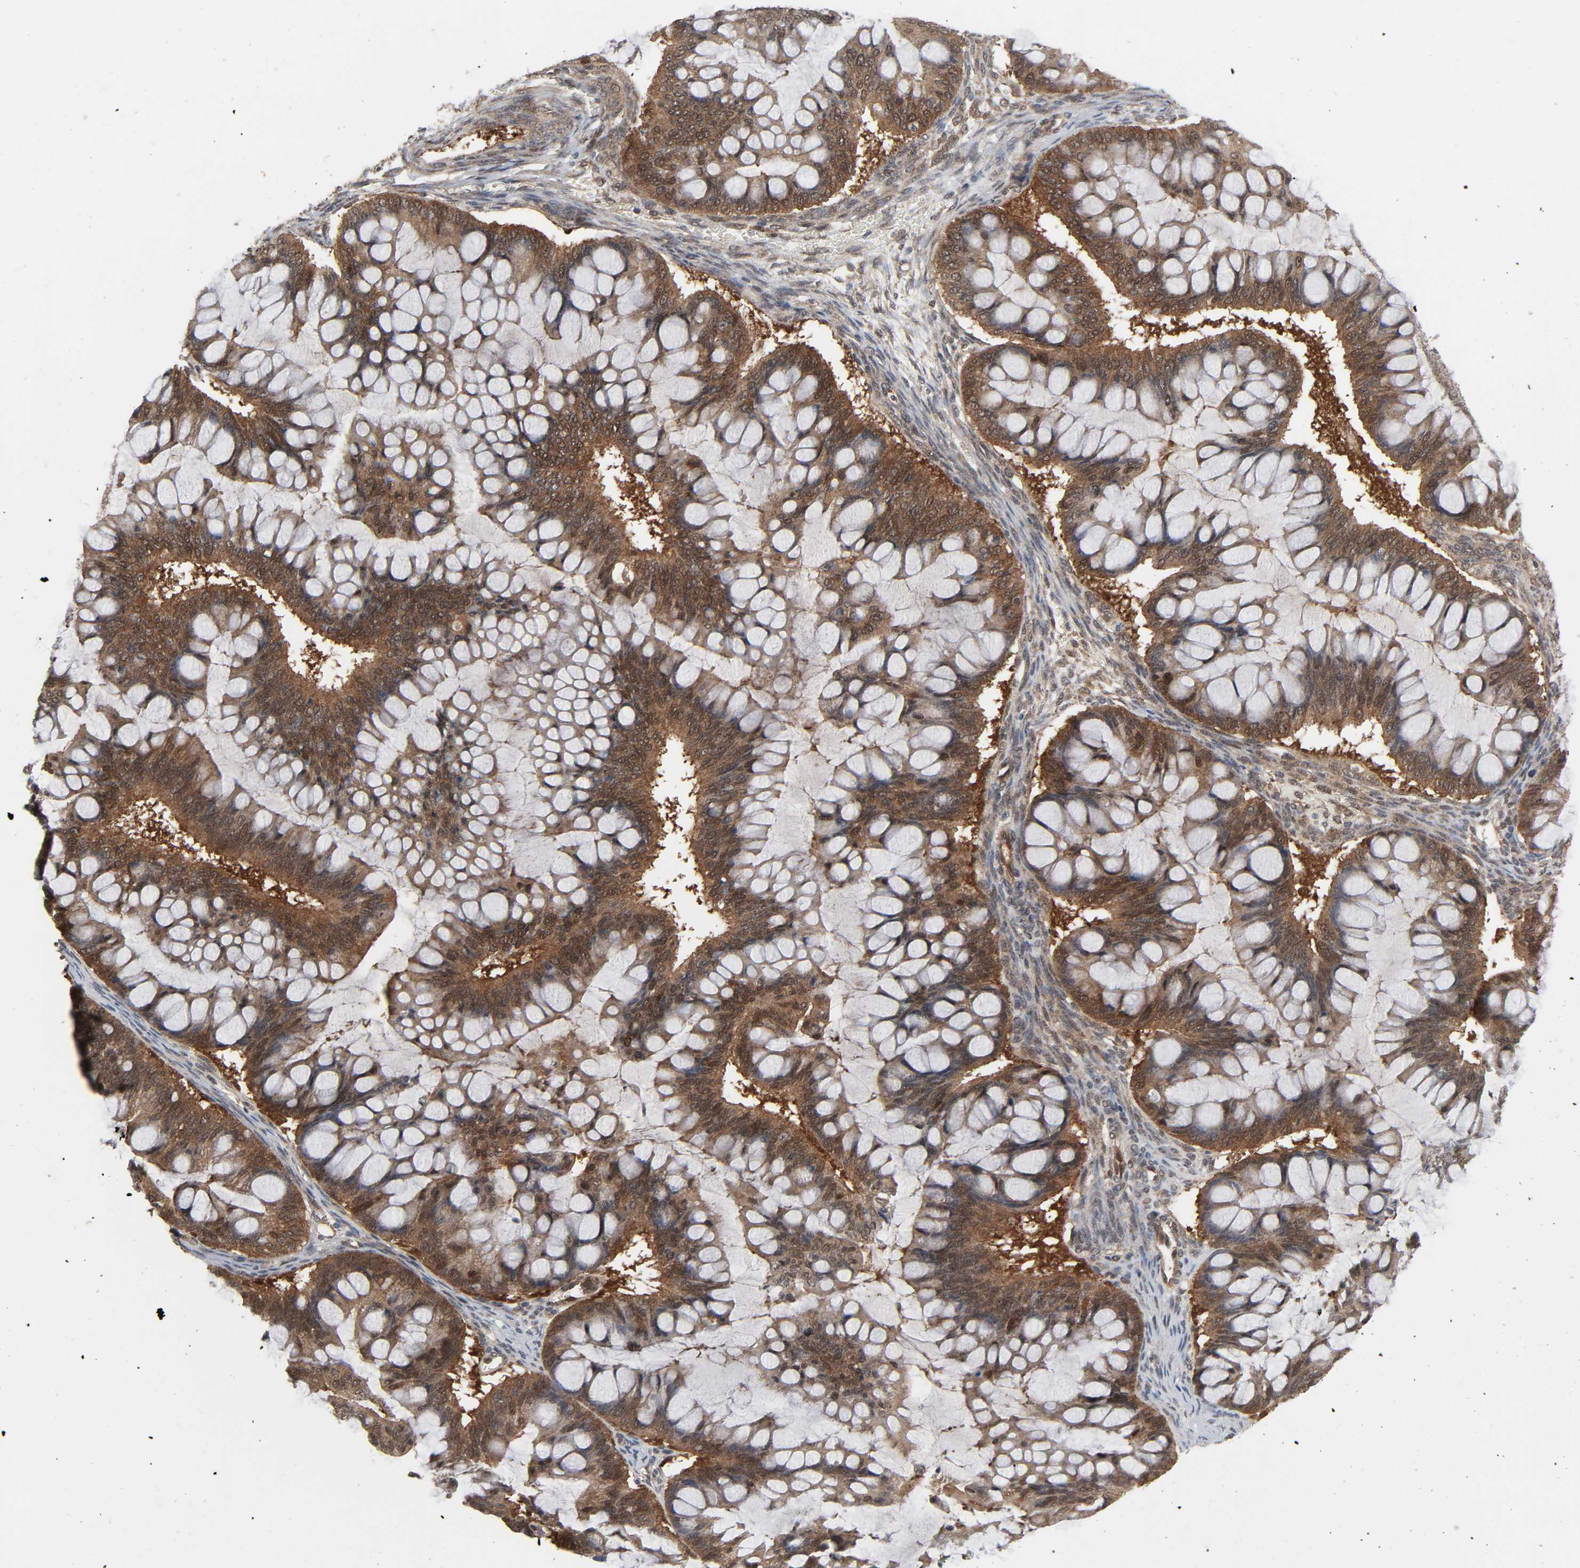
{"staining": {"intensity": "strong", "quantity": ">75%", "location": "cytoplasmic/membranous"}, "tissue": "ovarian cancer", "cell_type": "Tumor cells", "image_type": "cancer", "snomed": [{"axis": "morphology", "description": "Cystadenocarcinoma, mucinous, NOS"}, {"axis": "topography", "description": "Ovary"}], "caption": "Ovarian mucinous cystadenocarcinoma stained with DAB (3,3'-diaminobenzidine) IHC shows high levels of strong cytoplasmic/membranous positivity in about >75% of tumor cells.", "gene": "GSK3A", "patient": {"sex": "female", "age": 73}}